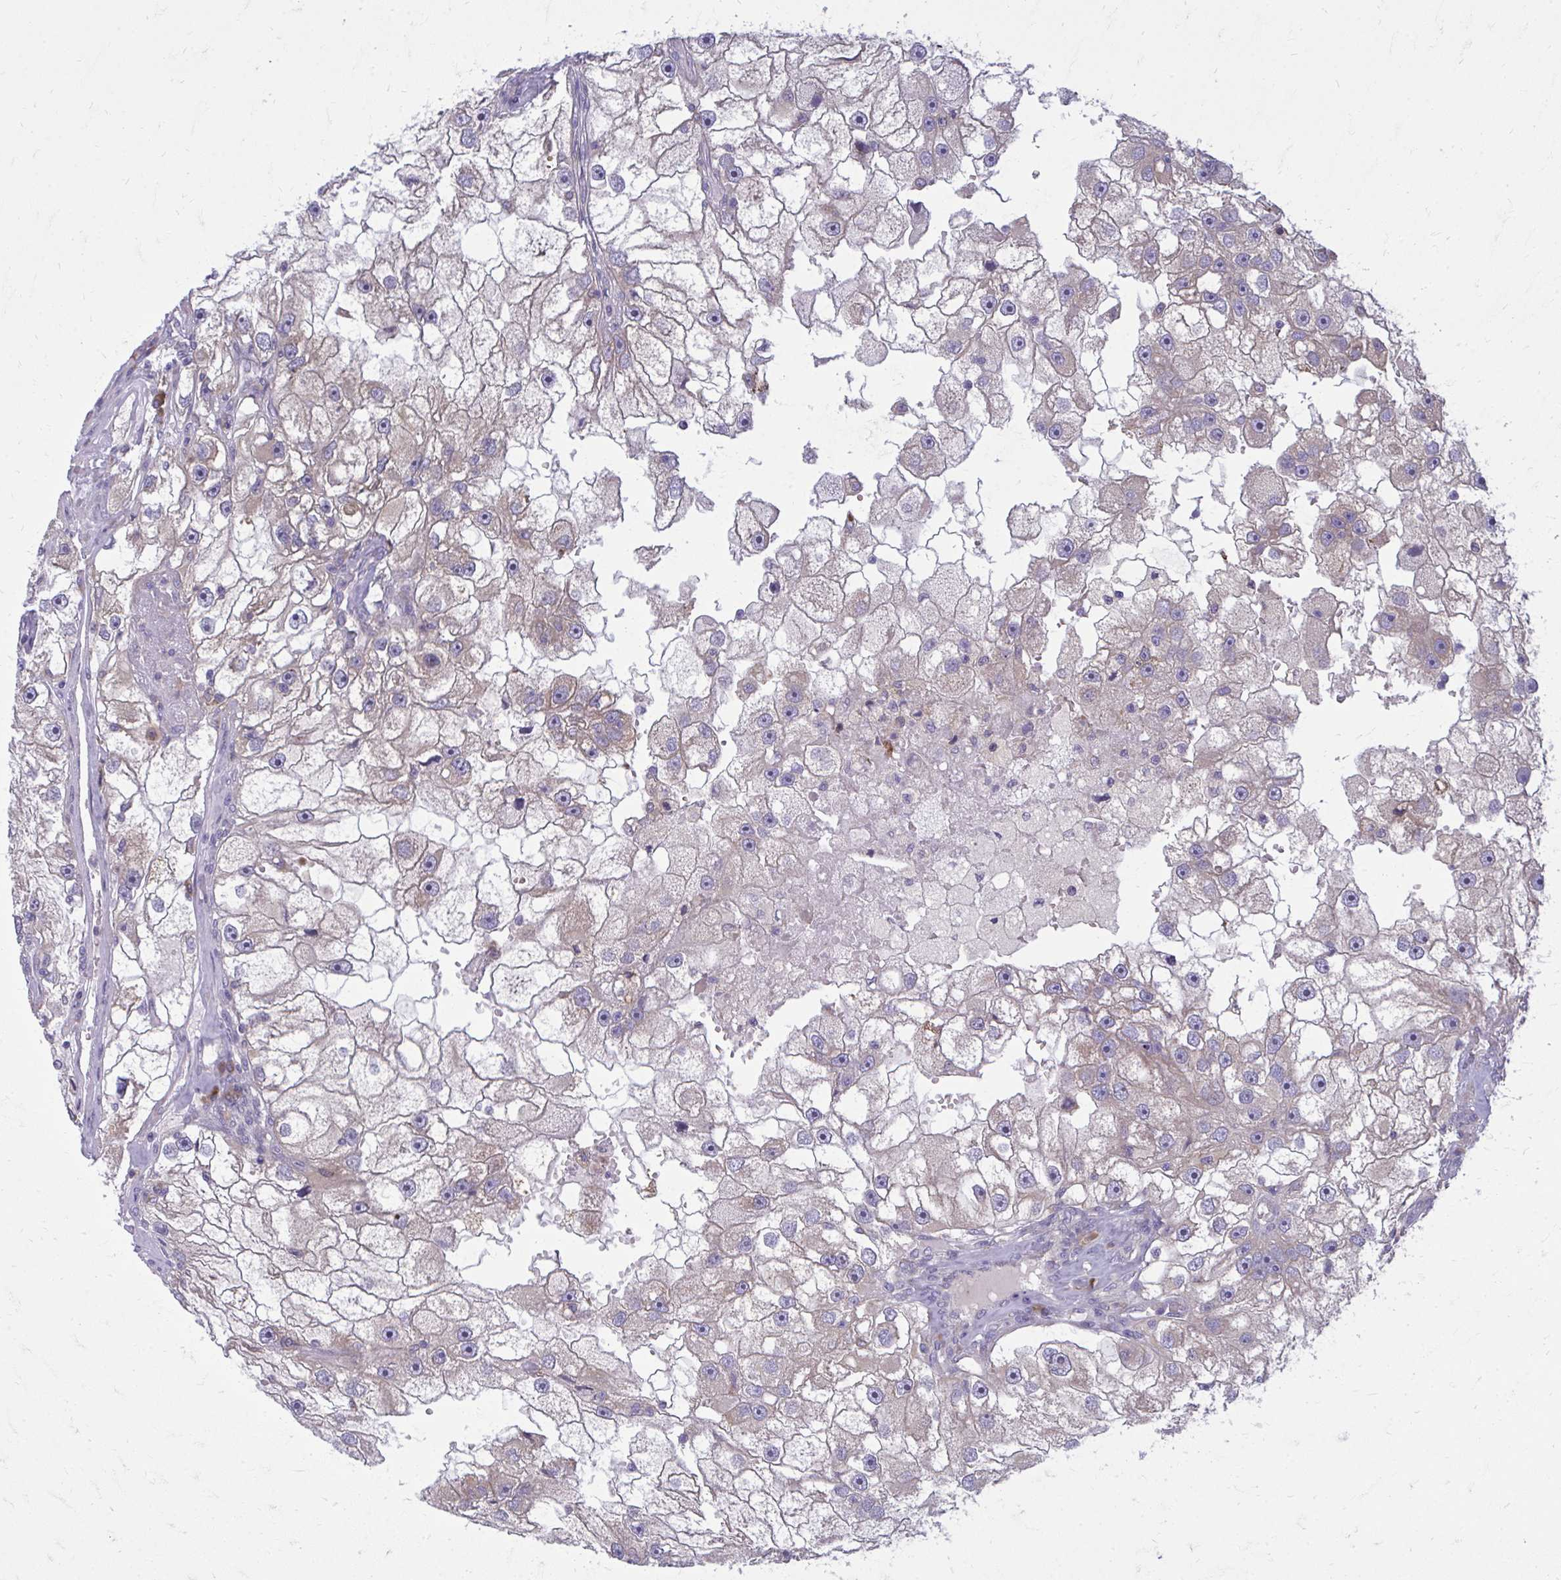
{"staining": {"intensity": "weak", "quantity": "<25%", "location": "cytoplasmic/membranous"}, "tissue": "renal cancer", "cell_type": "Tumor cells", "image_type": "cancer", "snomed": [{"axis": "morphology", "description": "Adenocarcinoma, NOS"}, {"axis": "topography", "description": "Kidney"}], "caption": "Immunohistochemical staining of adenocarcinoma (renal) reveals no significant staining in tumor cells.", "gene": "CEMP1", "patient": {"sex": "male", "age": 63}}